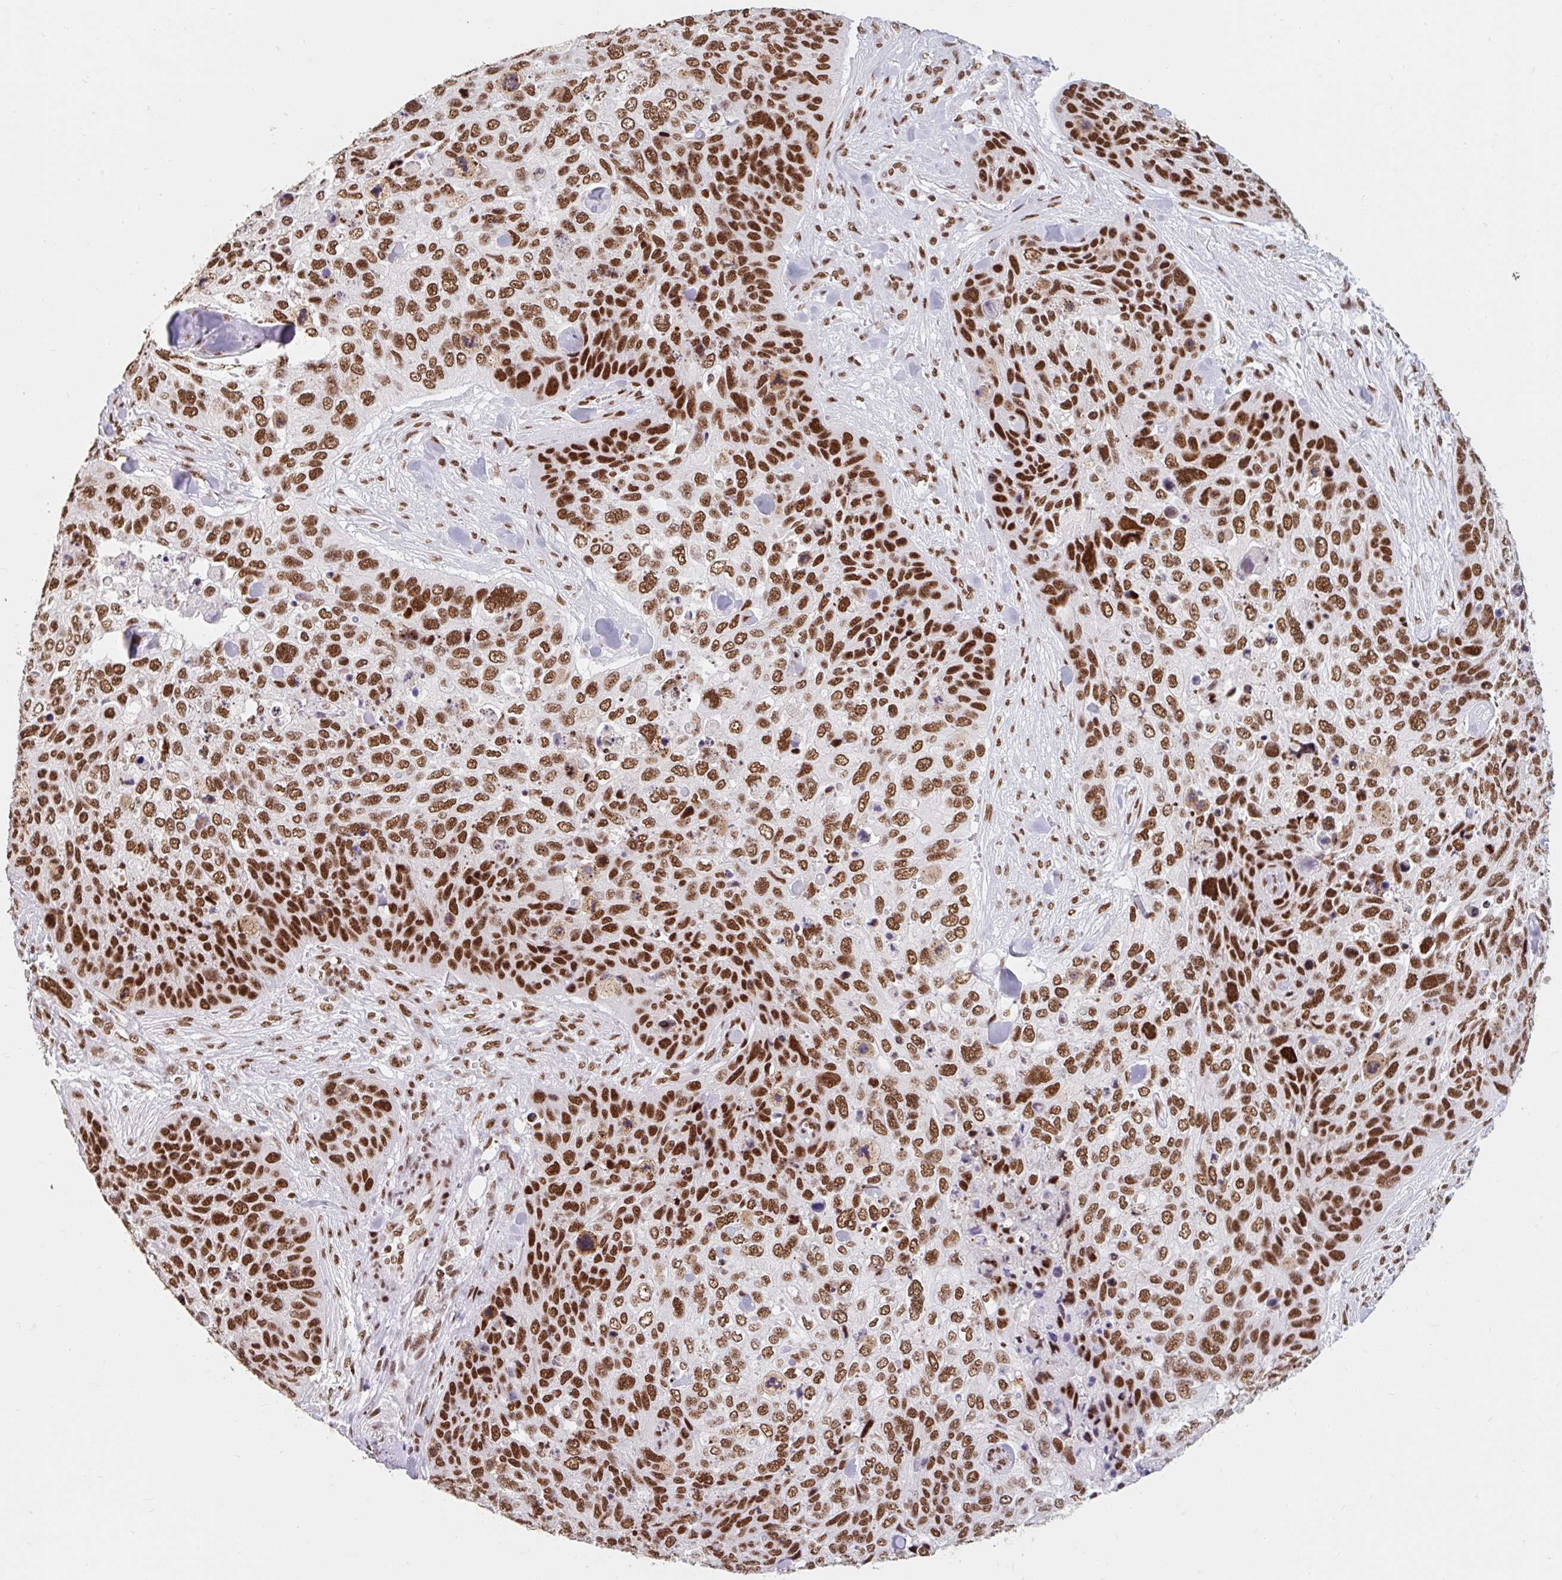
{"staining": {"intensity": "strong", "quantity": ">75%", "location": "nuclear"}, "tissue": "skin cancer", "cell_type": "Tumor cells", "image_type": "cancer", "snomed": [{"axis": "morphology", "description": "Basal cell carcinoma"}, {"axis": "topography", "description": "Skin"}], "caption": "The histopathology image reveals a brown stain indicating the presence of a protein in the nuclear of tumor cells in skin cancer.", "gene": "SRSF10", "patient": {"sex": "female", "age": 74}}